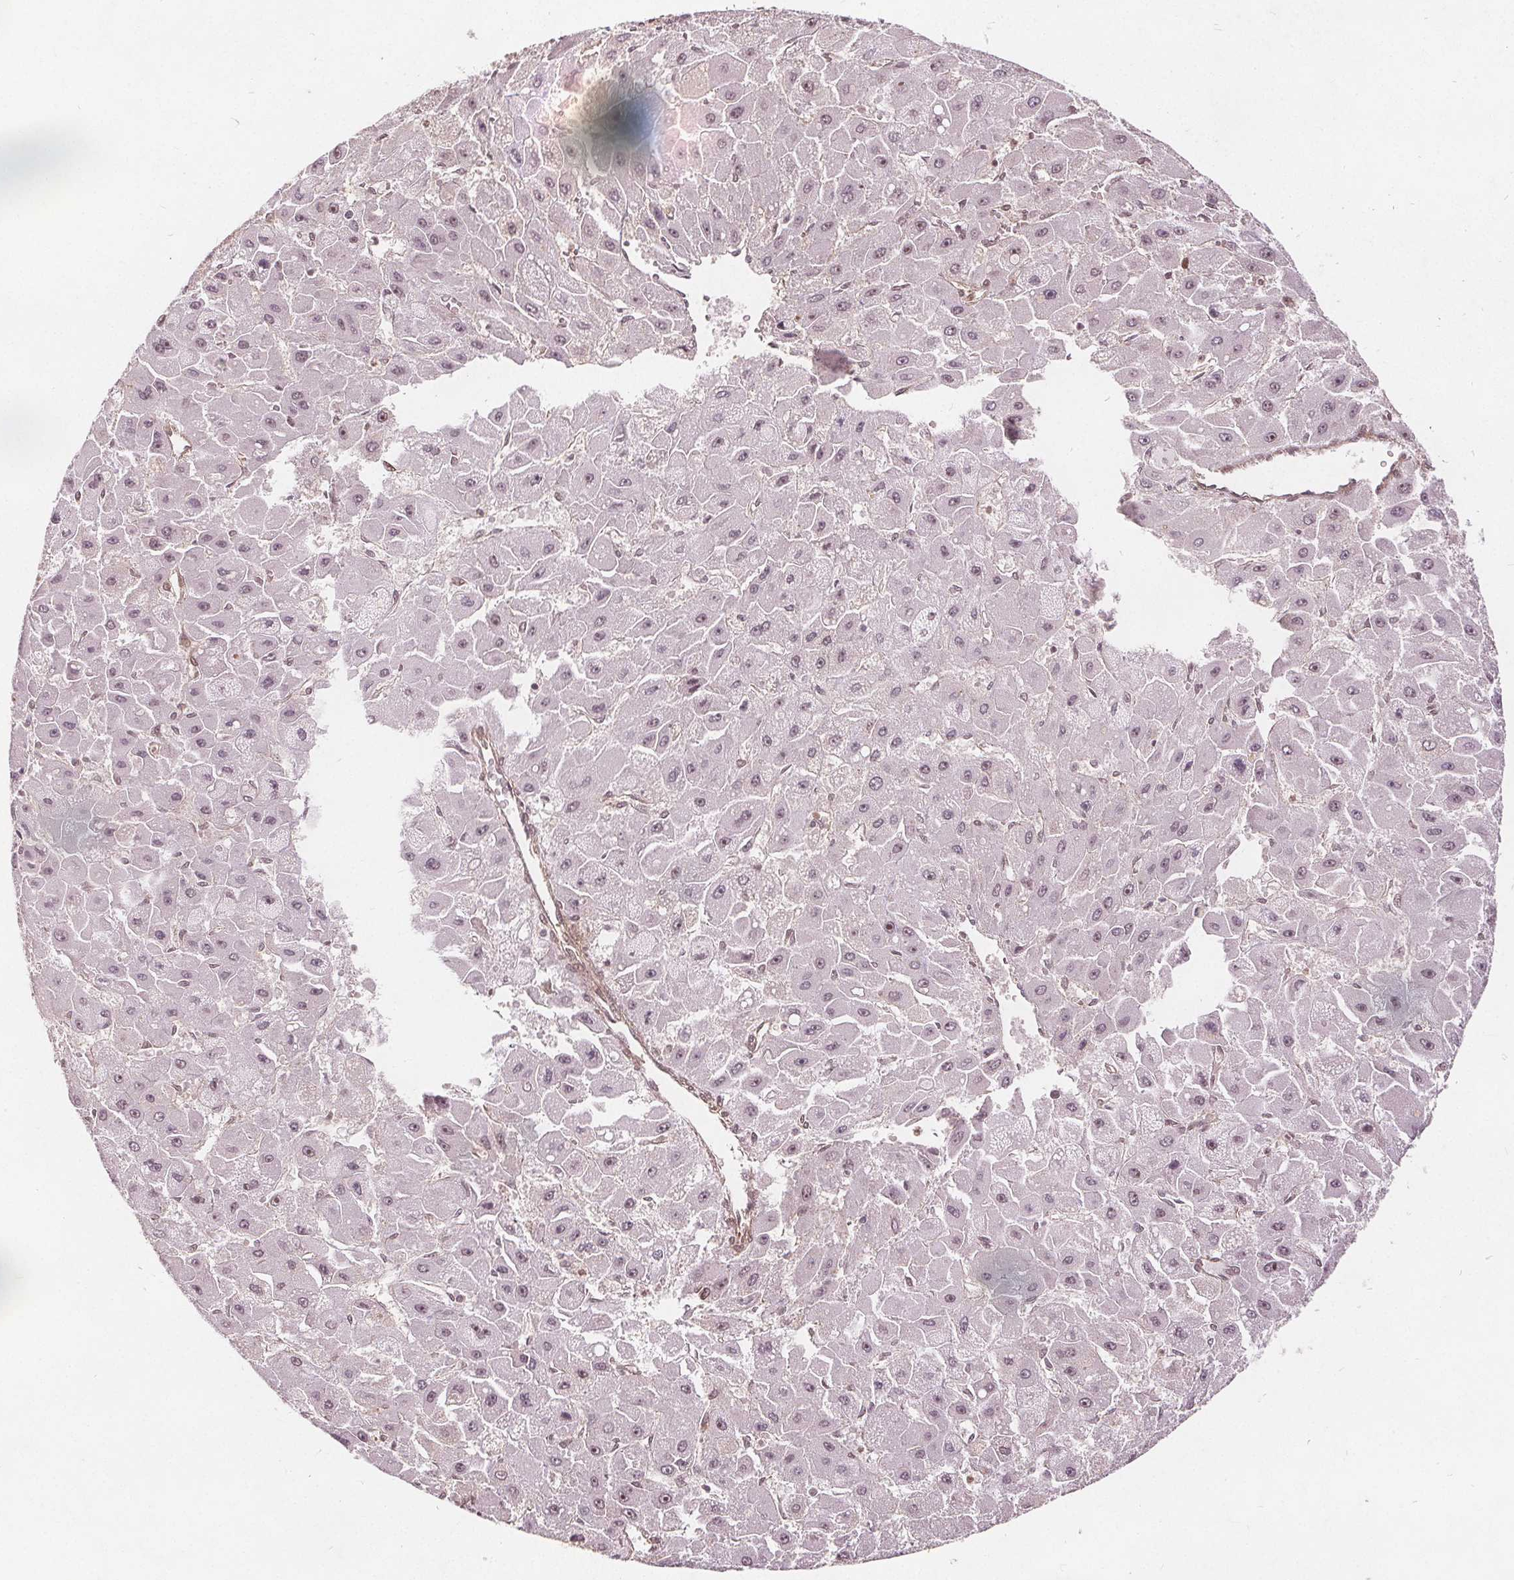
{"staining": {"intensity": "weak", "quantity": "25%-75%", "location": "nuclear"}, "tissue": "liver cancer", "cell_type": "Tumor cells", "image_type": "cancer", "snomed": [{"axis": "morphology", "description": "Carcinoma, Hepatocellular, NOS"}, {"axis": "topography", "description": "Liver"}], "caption": "Approximately 25%-75% of tumor cells in liver cancer (hepatocellular carcinoma) show weak nuclear protein positivity as visualized by brown immunohistochemical staining.", "gene": "PPP1CB", "patient": {"sex": "female", "age": 25}}